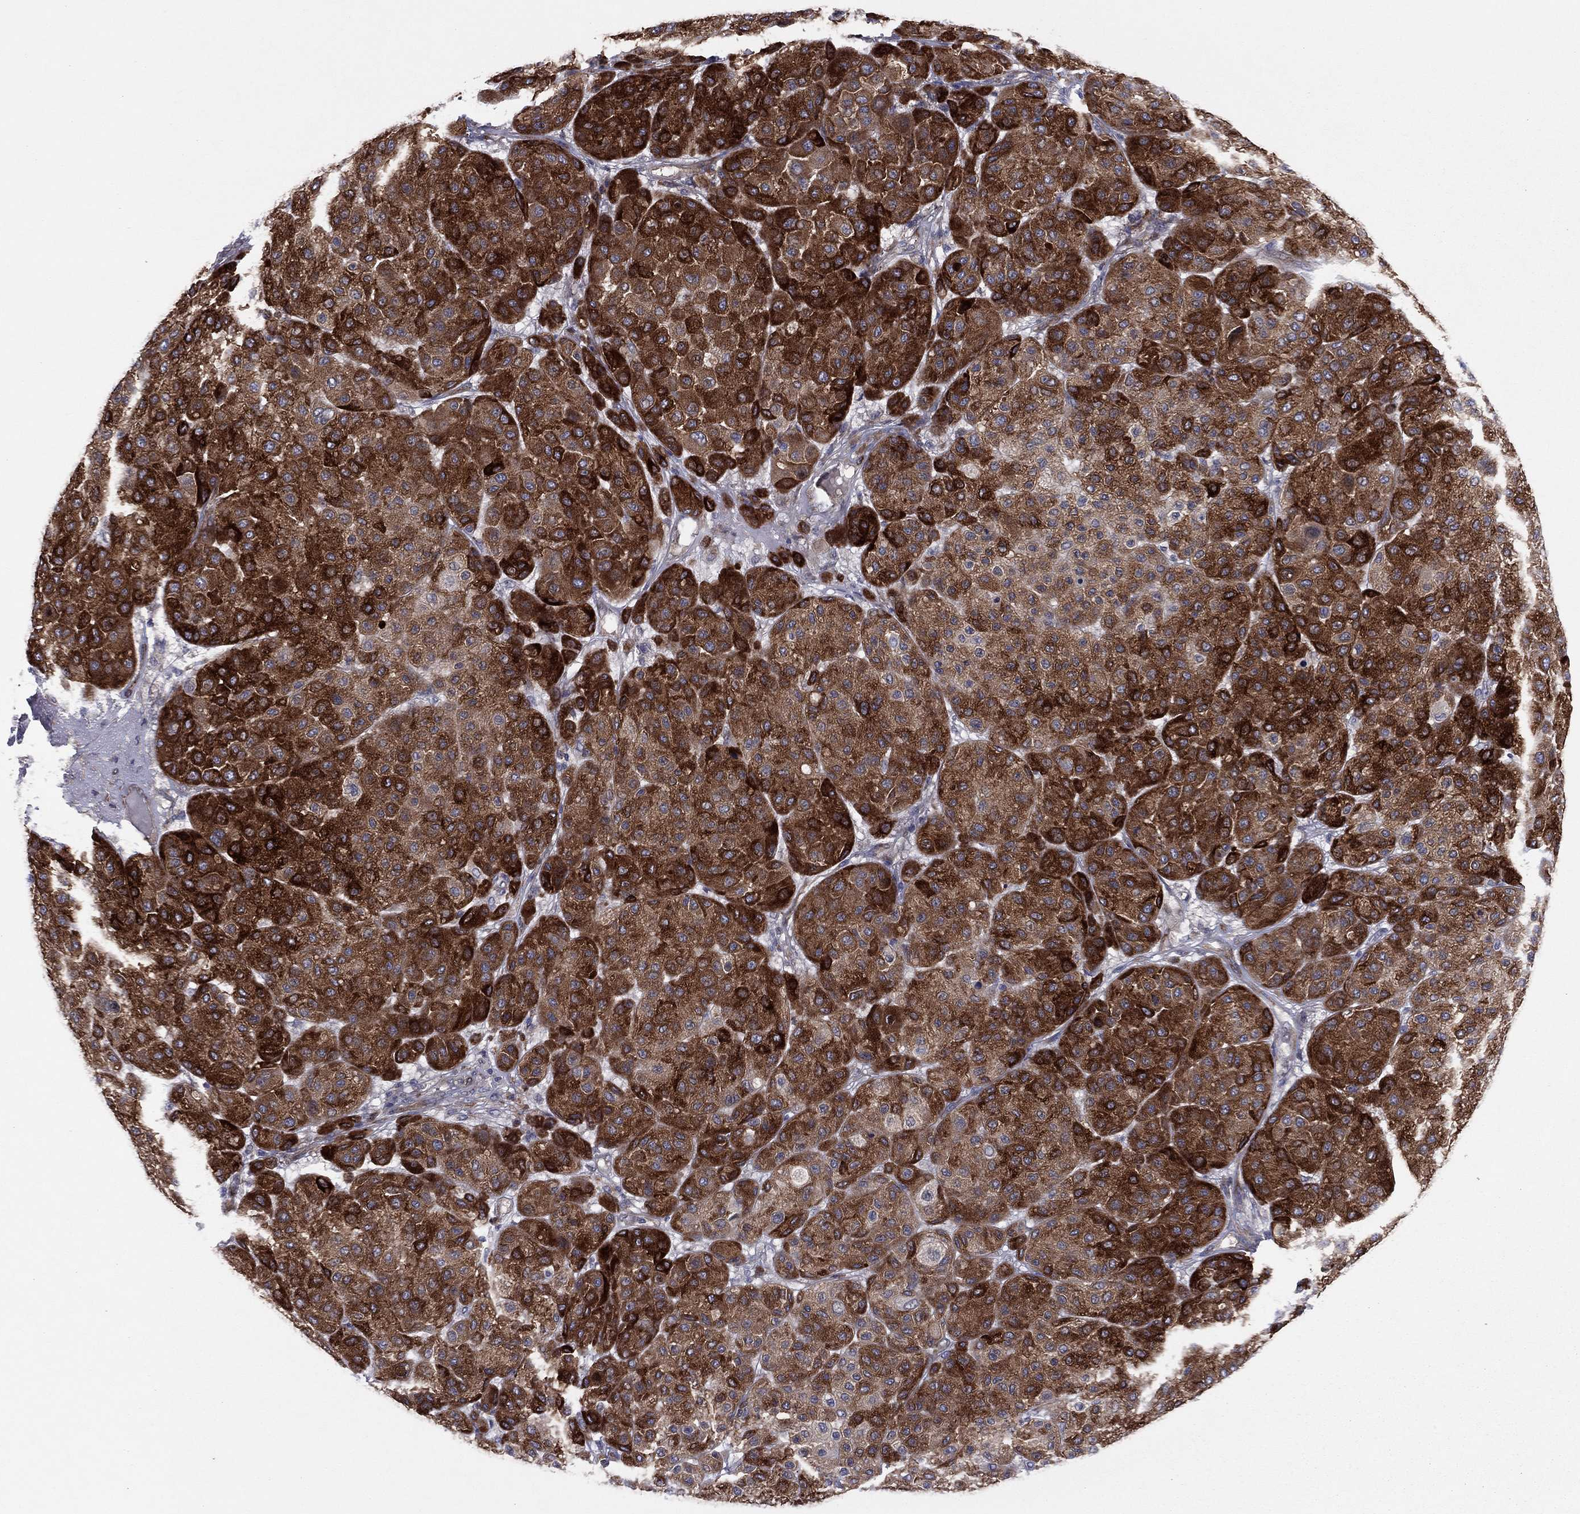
{"staining": {"intensity": "strong", "quantity": ">75%", "location": "cytoplasmic/membranous"}, "tissue": "melanoma", "cell_type": "Tumor cells", "image_type": "cancer", "snomed": [{"axis": "morphology", "description": "Malignant melanoma, Metastatic site"}, {"axis": "topography", "description": "Smooth muscle"}], "caption": "Immunohistochemical staining of melanoma exhibits strong cytoplasmic/membranous protein expression in approximately >75% of tumor cells.", "gene": "GPR155", "patient": {"sex": "male", "age": 41}}